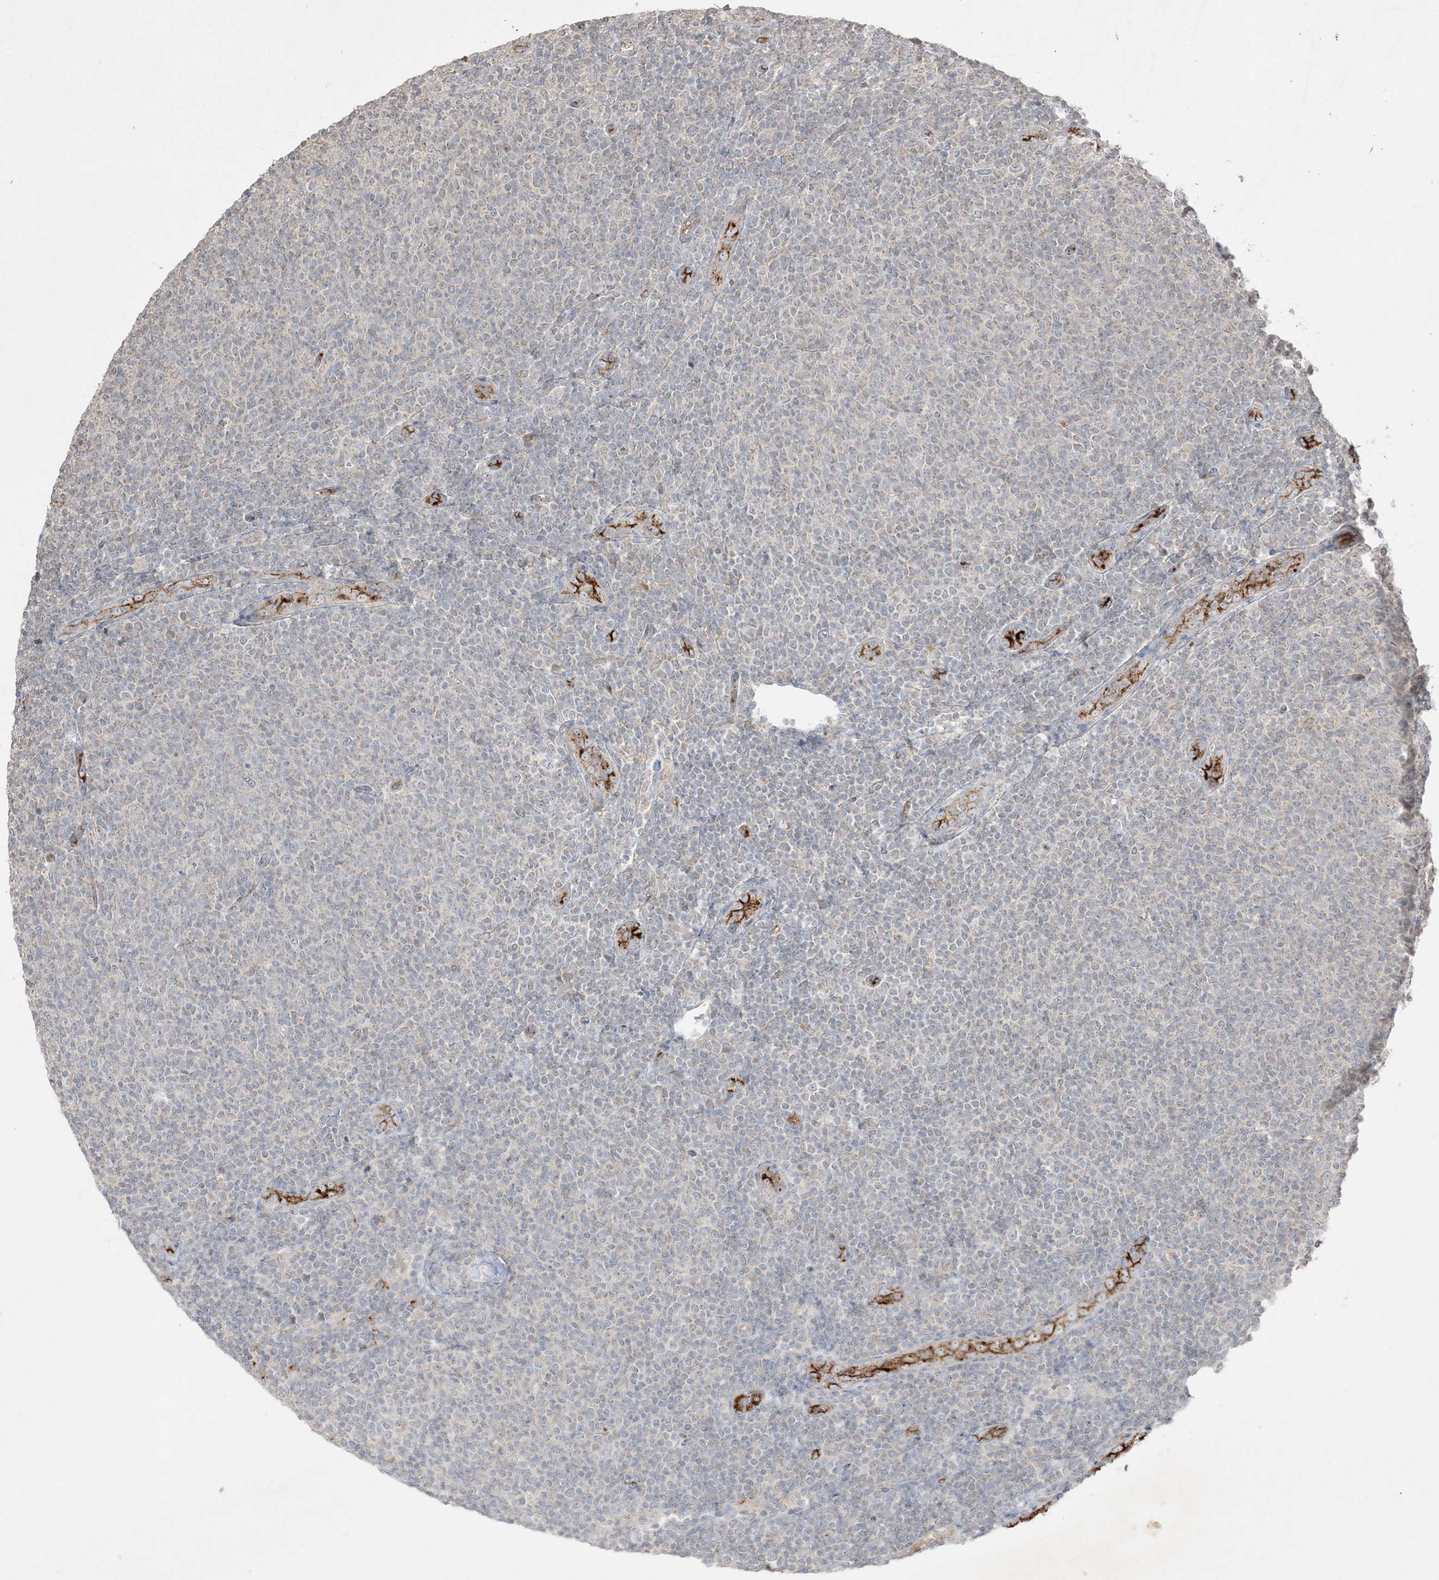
{"staining": {"intensity": "negative", "quantity": "none", "location": "none"}, "tissue": "lymphoma", "cell_type": "Tumor cells", "image_type": "cancer", "snomed": [{"axis": "morphology", "description": "Malignant lymphoma, non-Hodgkin's type, Low grade"}, {"axis": "topography", "description": "Lymph node"}], "caption": "Human low-grade malignant lymphoma, non-Hodgkin's type stained for a protein using immunohistochemistry (IHC) shows no positivity in tumor cells.", "gene": "PRSS36", "patient": {"sex": "male", "age": 66}}